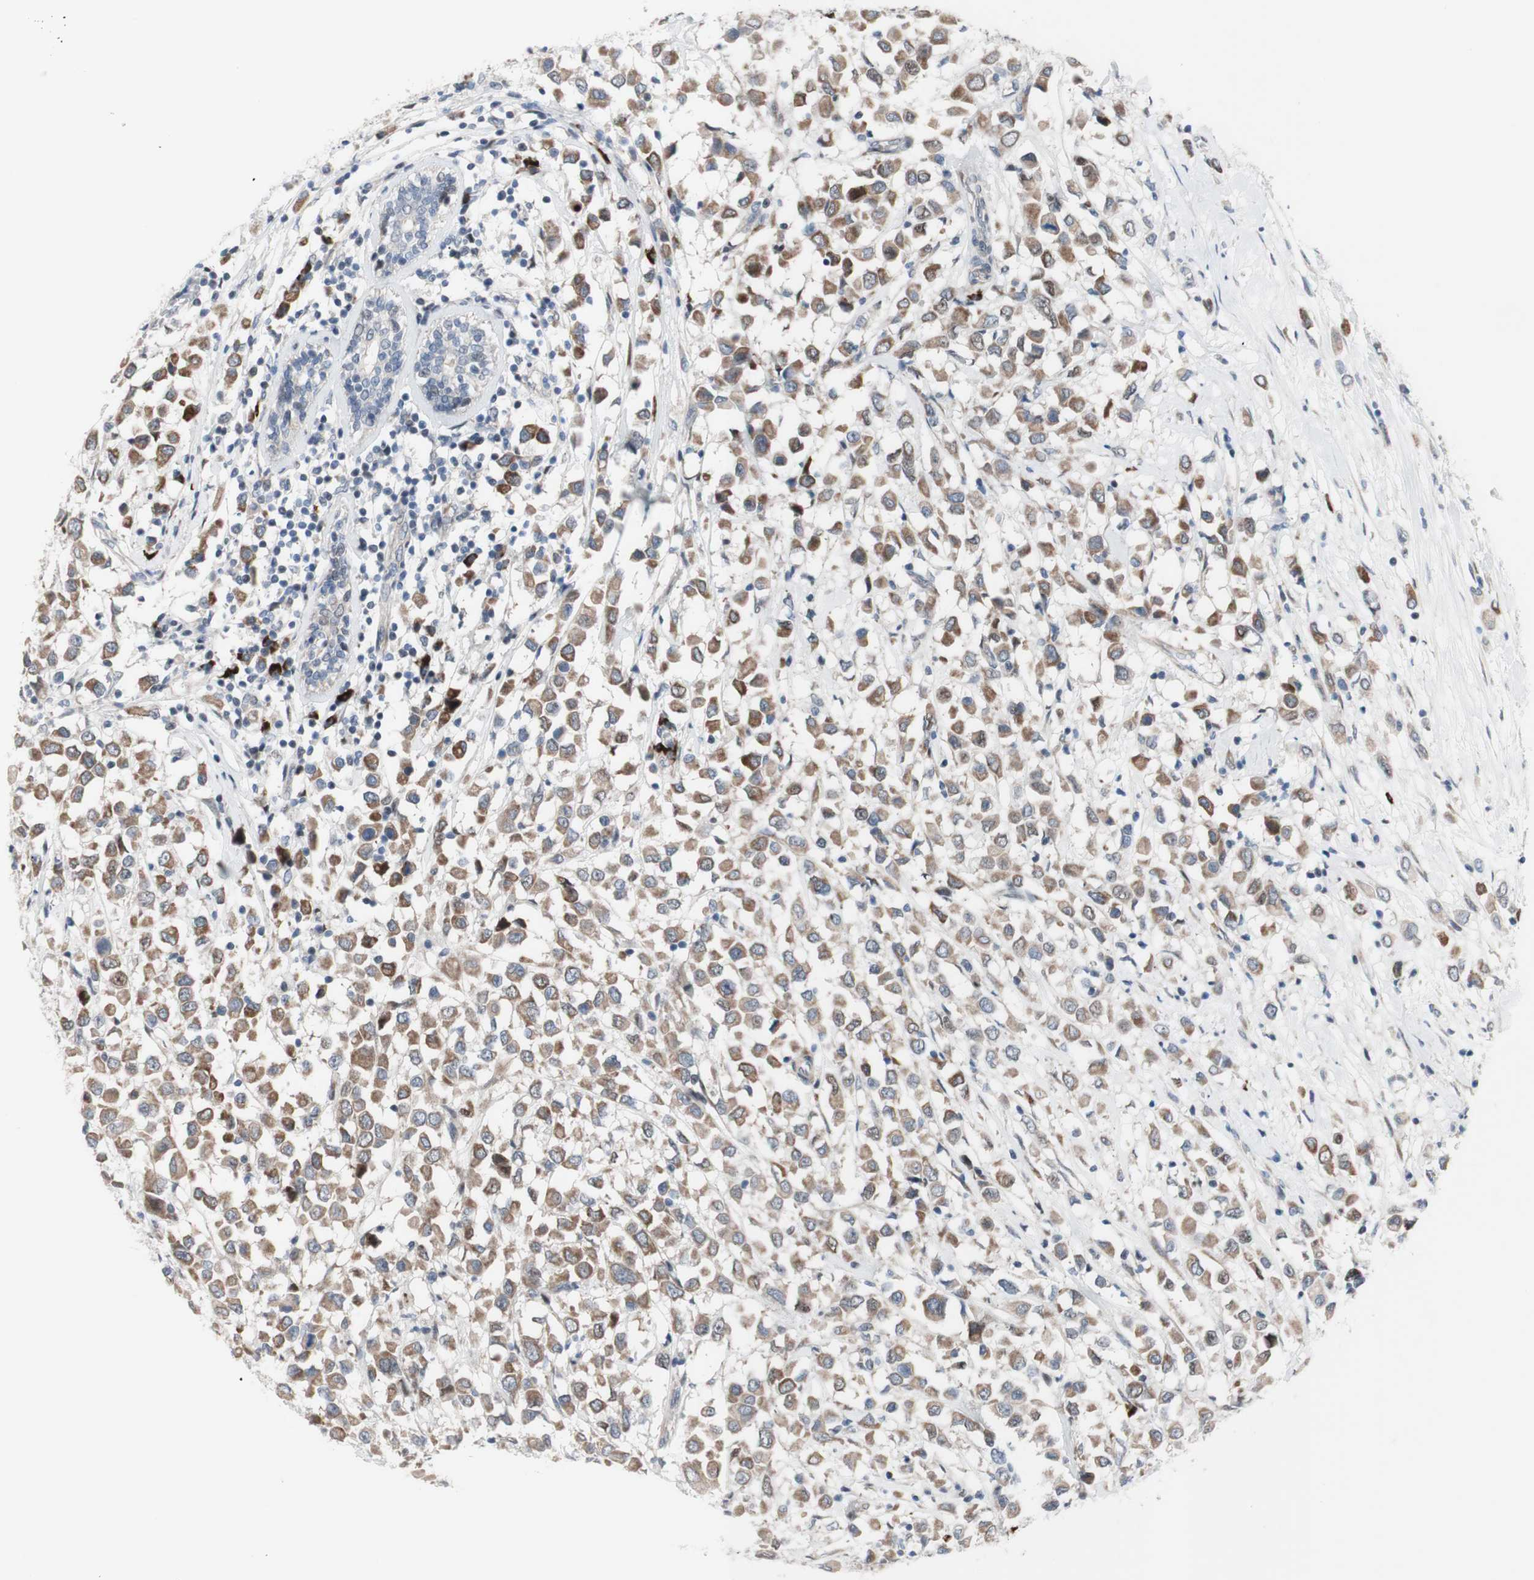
{"staining": {"intensity": "weak", "quantity": ">75%", "location": "cytoplasmic/membranous"}, "tissue": "breast cancer", "cell_type": "Tumor cells", "image_type": "cancer", "snomed": [{"axis": "morphology", "description": "Duct carcinoma"}, {"axis": "topography", "description": "Breast"}], "caption": "Breast cancer (intraductal carcinoma) stained with a brown dye demonstrates weak cytoplasmic/membranous positive positivity in approximately >75% of tumor cells.", "gene": "PHTF2", "patient": {"sex": "female", "age": 61}}